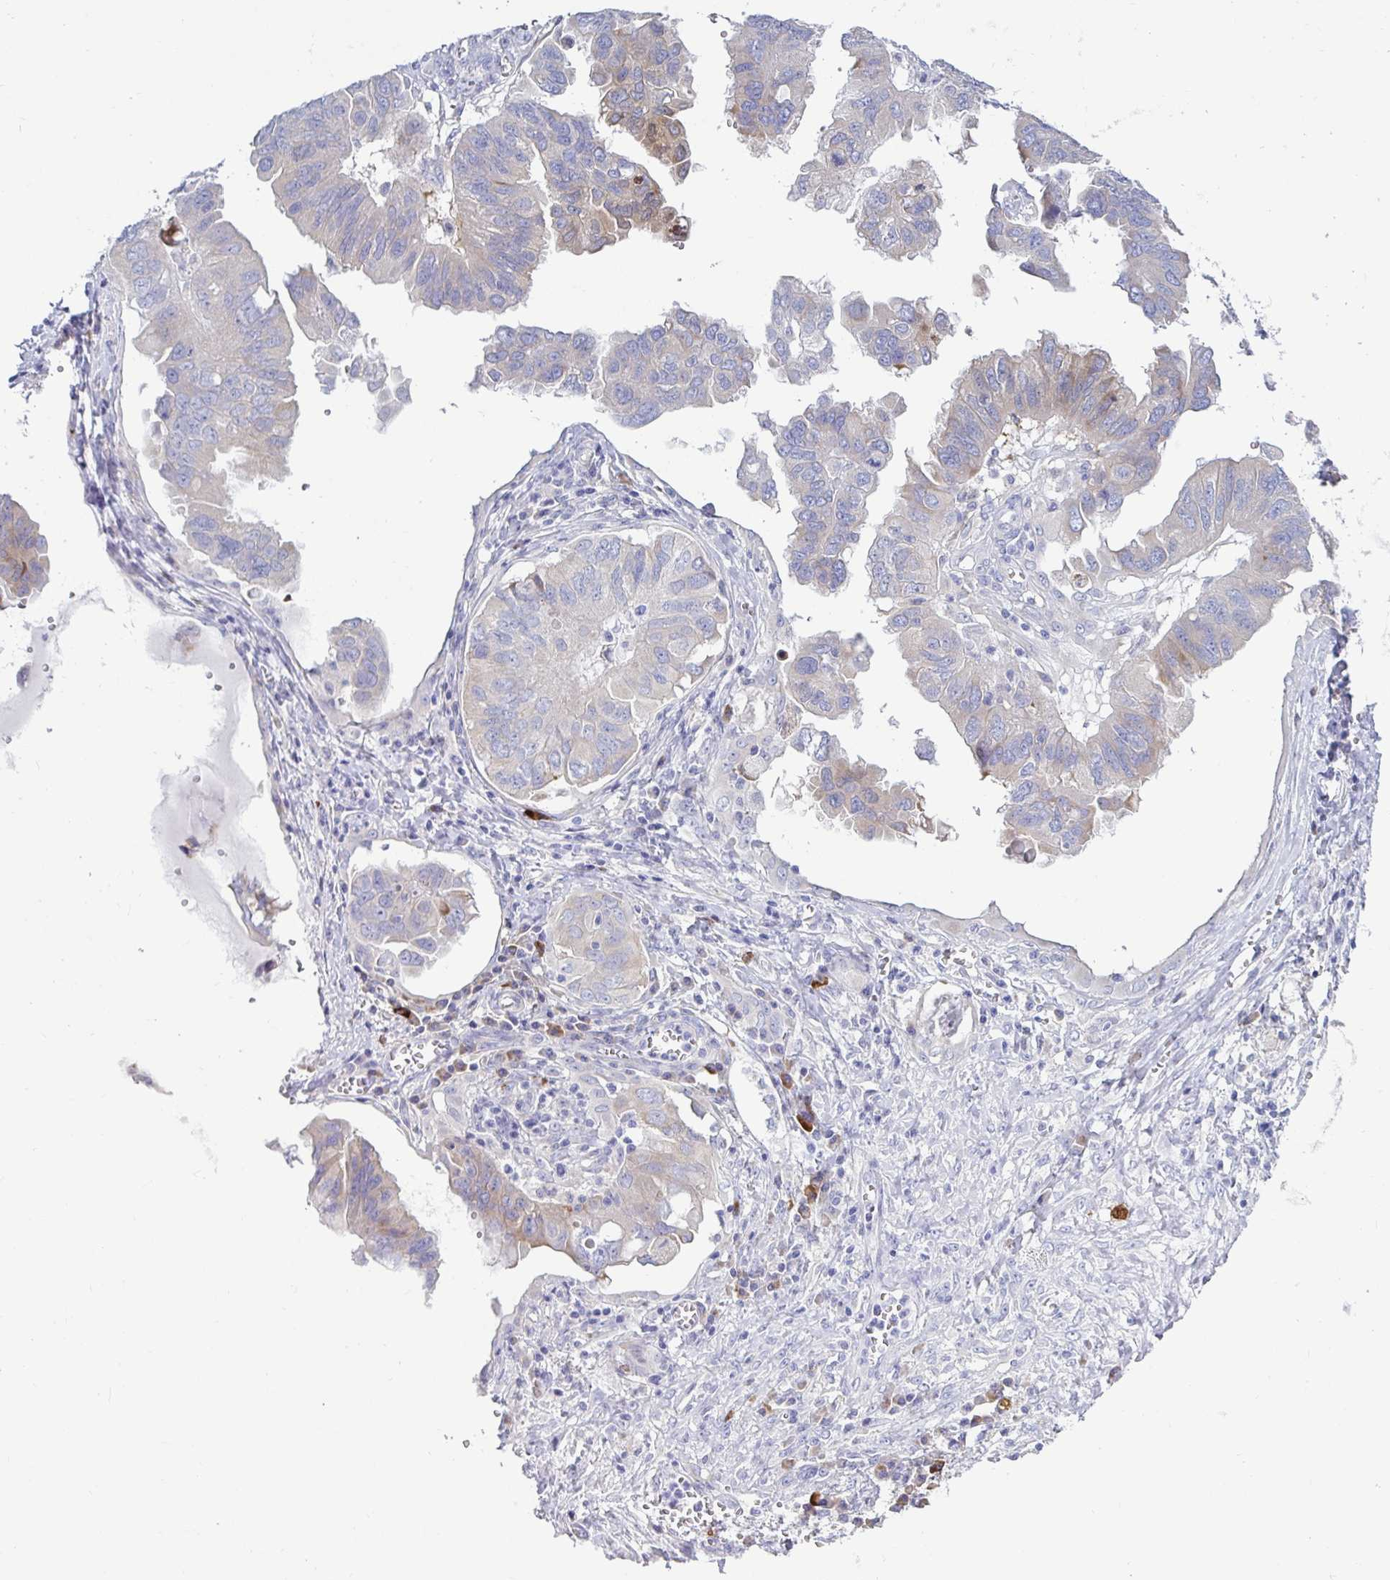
{"staining": {"intensity": "weak", "quantity": "<25%", "location": "cytoplasmic/membranous"}, "tissue": "ovarian cancer", "cell_type": "Tumor cells", "image_type": "cancer", "snomed": [{"axis": "morphology", "description": "Cystadenocarcinoma, serous, NOS"}, {"axis": "topography", "description": "Ovary"}], "caption": "Tumor cells show no significant expression in serous cystadenocarcinoma (ovarian).", "gene": "TFPI2", "patient": {"sex": "female", "age": 79}}